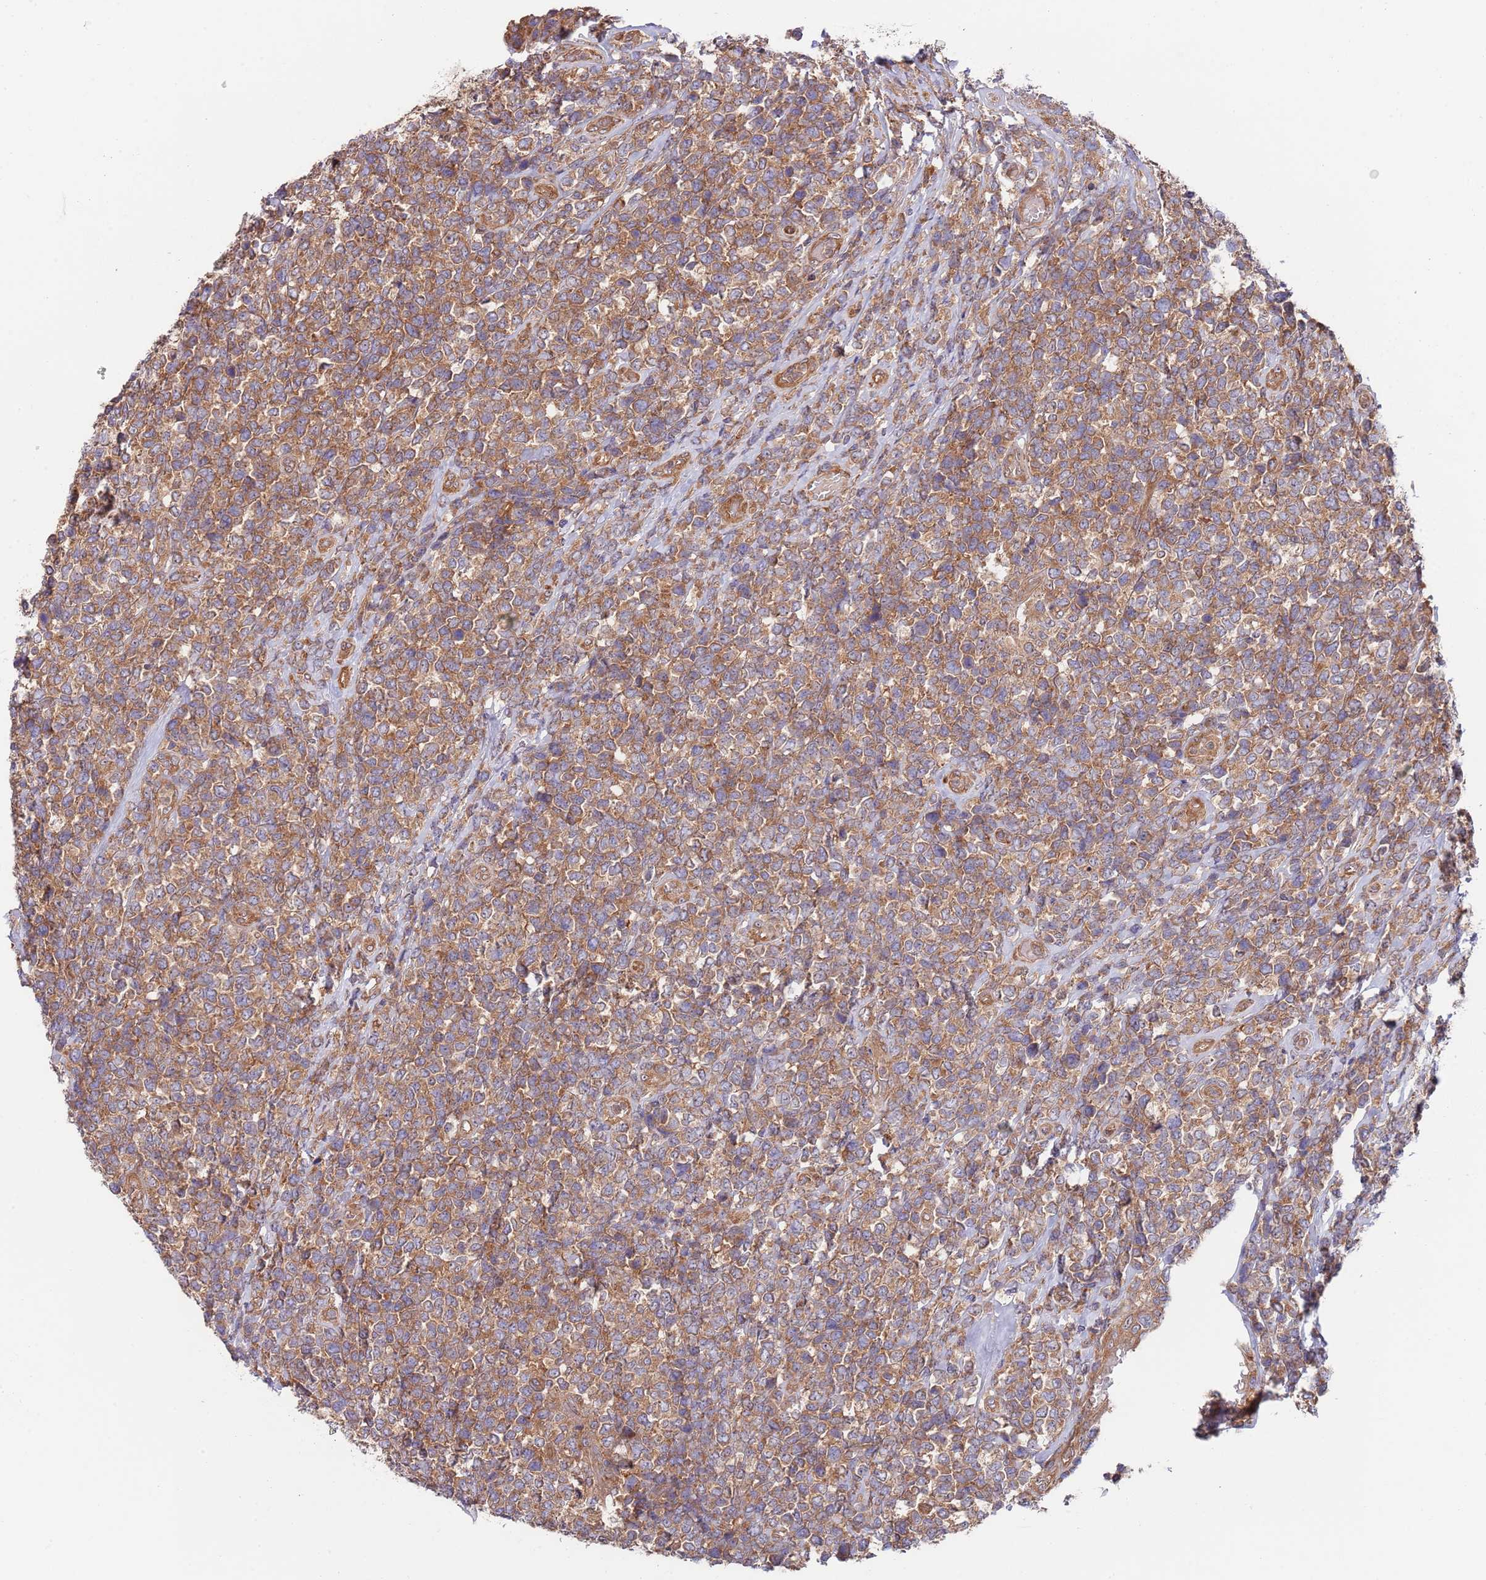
{"staining": {"intensity": "moderate", "quantity": ">75%", "location": "cytoplasmic/membranous"}, "tissue": "lymphoma", "cell_type": "Tumor cells", "image_type": "cancer", "snomed": [{"axis": "morphology", "description": "Malignant lymphoma, non-Hodgkin's type, High grade"}, {"axis": "topography", "description": "Soft tissue"}], "caption": "Protein staining demonstrates moderate cytoplasmic/membranous positivity in about >75% of tumor cells in lymphoma.", "gene": "EIF3F", "patient": {"sex": "female", "age": 56}}